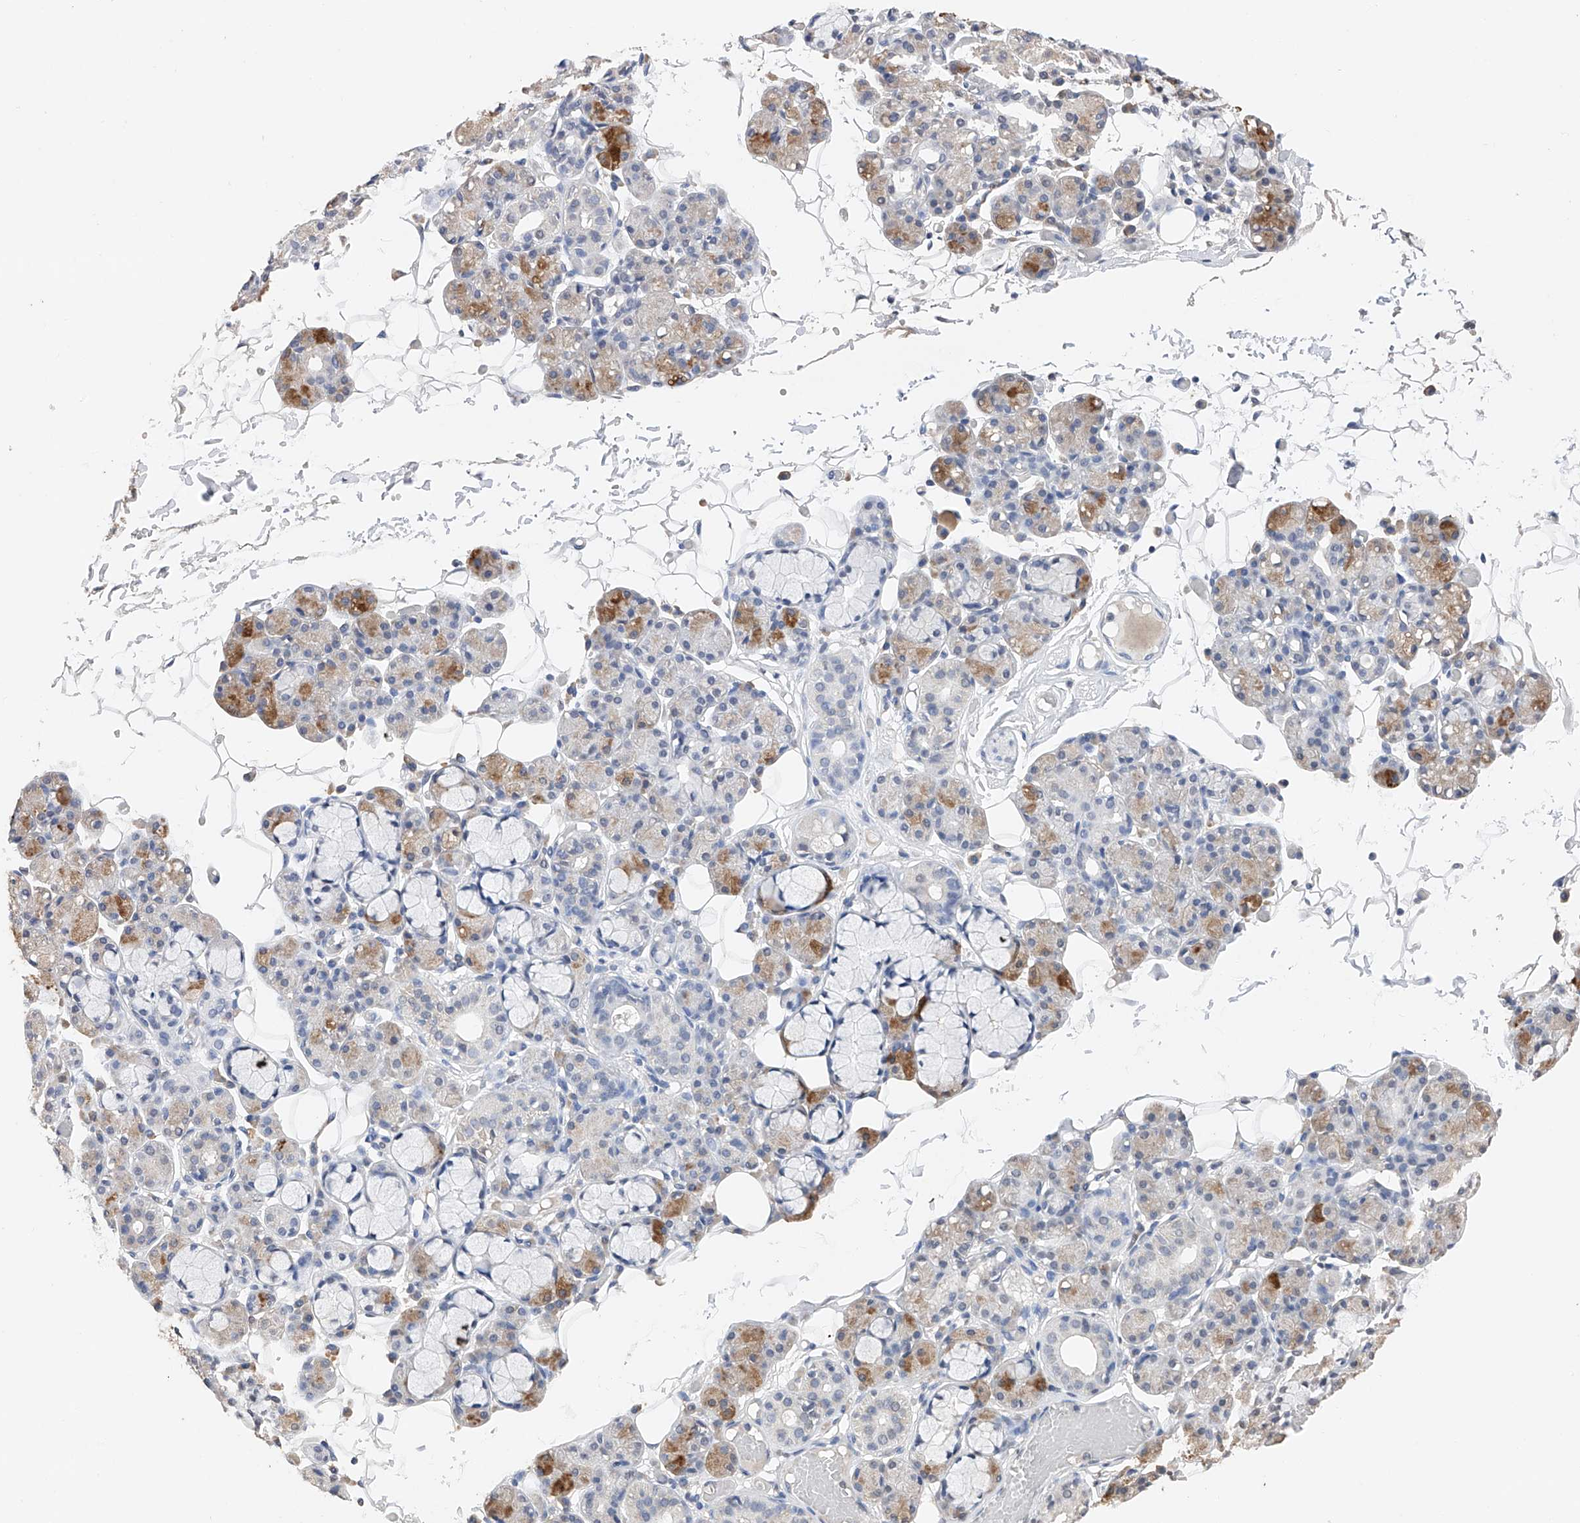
{"staining": {"intensity": "moderate", "quantity": "<25%", "location": "cytoplasmic/membranous"}, "tissue": "salivary gland", "cell_type": "Glandular cells", "image_type": "normal", "snomed": [{"axis": "morphology", "description": "Normal tissue, NOS"}, {"axis": "topography", "description": "Salivary gland"}], "caption": "IHC micrograph of benign salivary gland stained for a protein (brown), which reveals low levels of moderate cytoplasmic/membranous positivity in approximately <25% of glandular cells.", "gene": "DMAP1", "patient": {"sex": "male", "age": 63}}